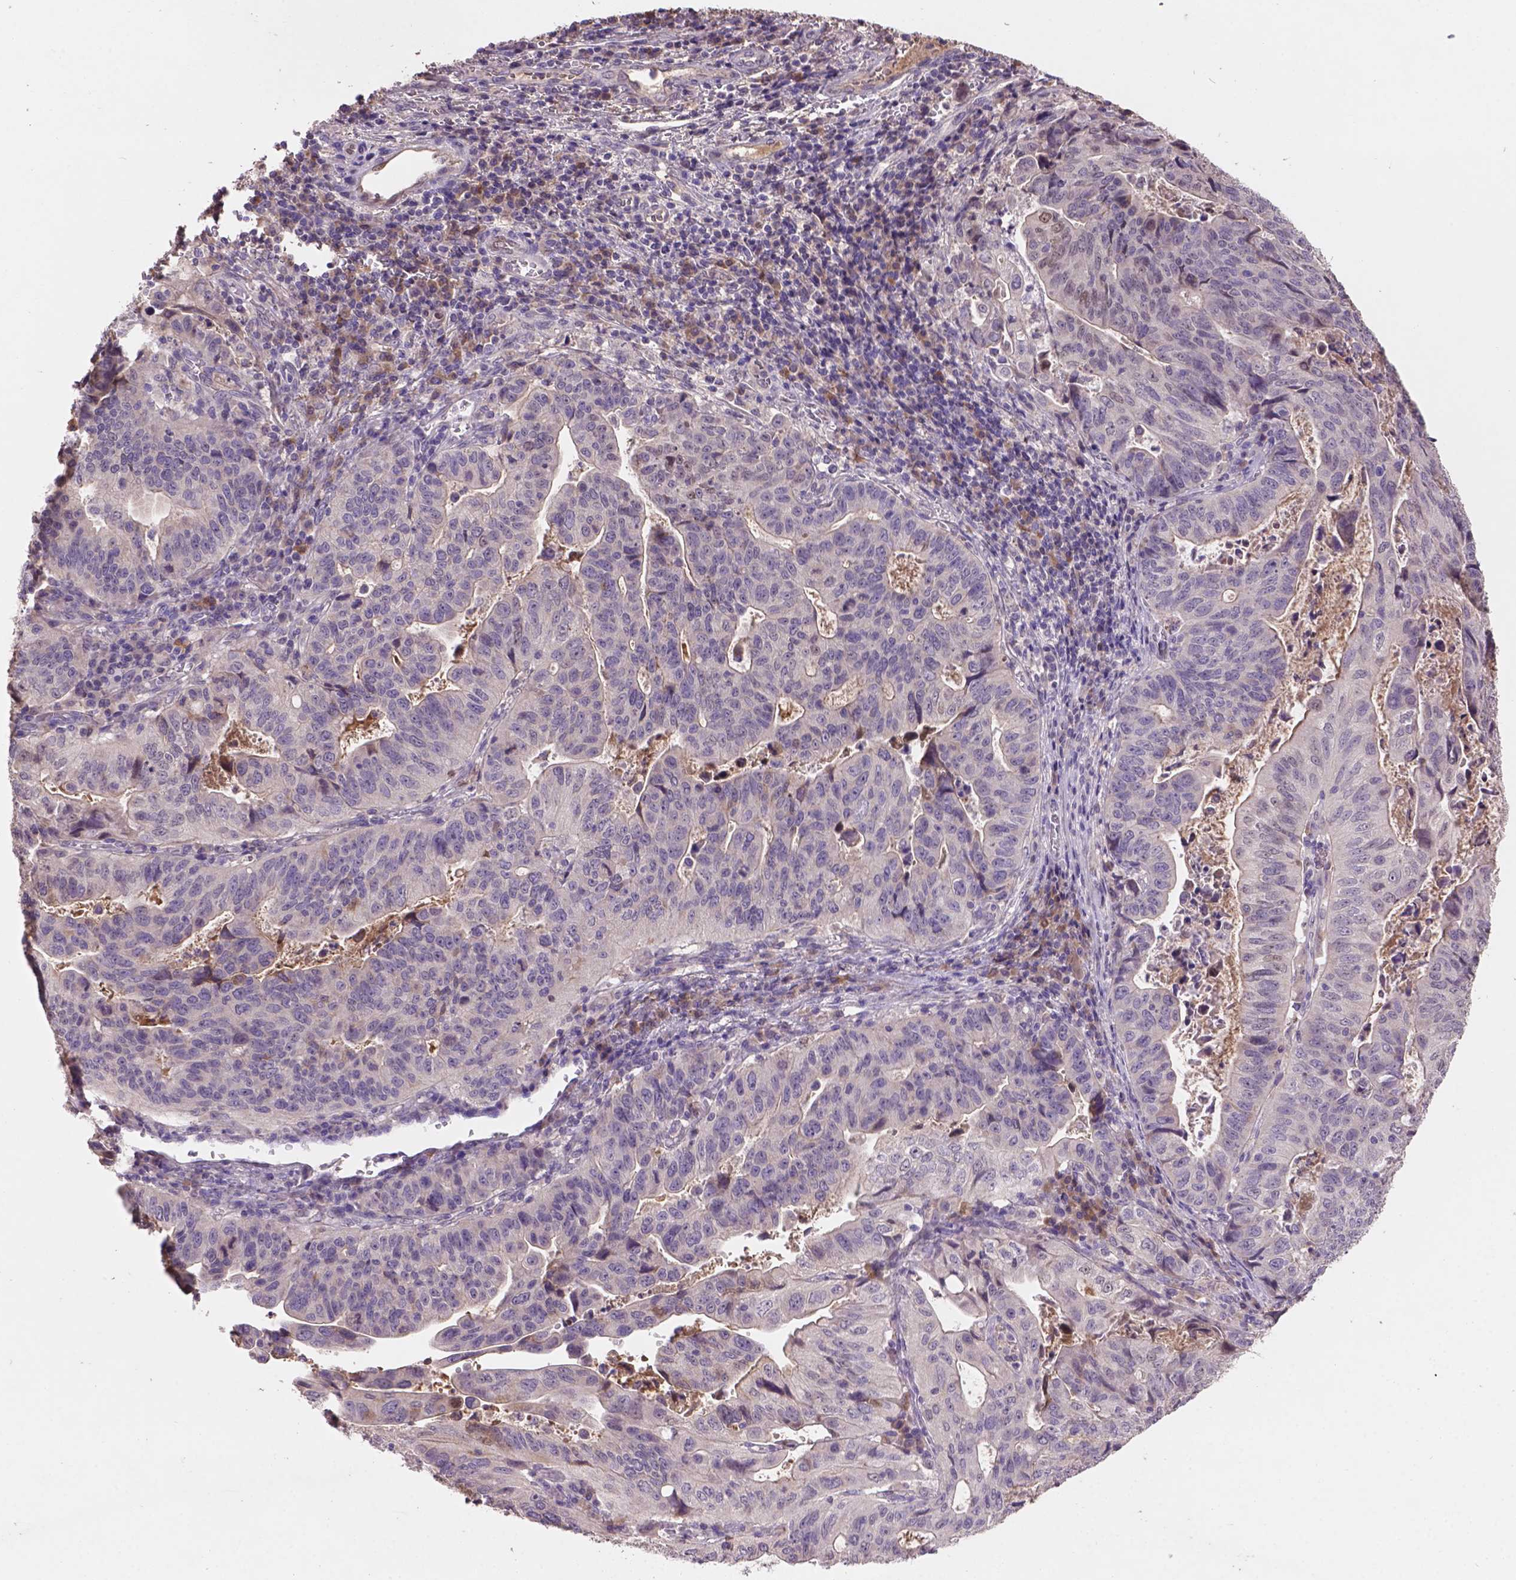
{"staining": {"intensity": "negative", "quantity": "none", "location": "none"}, "tissue": "stomach cancer", "cell_type": "Tumor cells", "image_type": "cancer", "snomed": [{"axis": "morphology", "description": "Adenocarcinoma, NOS"}, {"axis": "topography", "description": "Stomach, upper"}], "caption": "A histopathology image of stomach adenocarcinoma stained for a protein displays no brown staining in tumor cells.", "gene": "SOX17", "patient": {"sex": "female", "age": 67}}